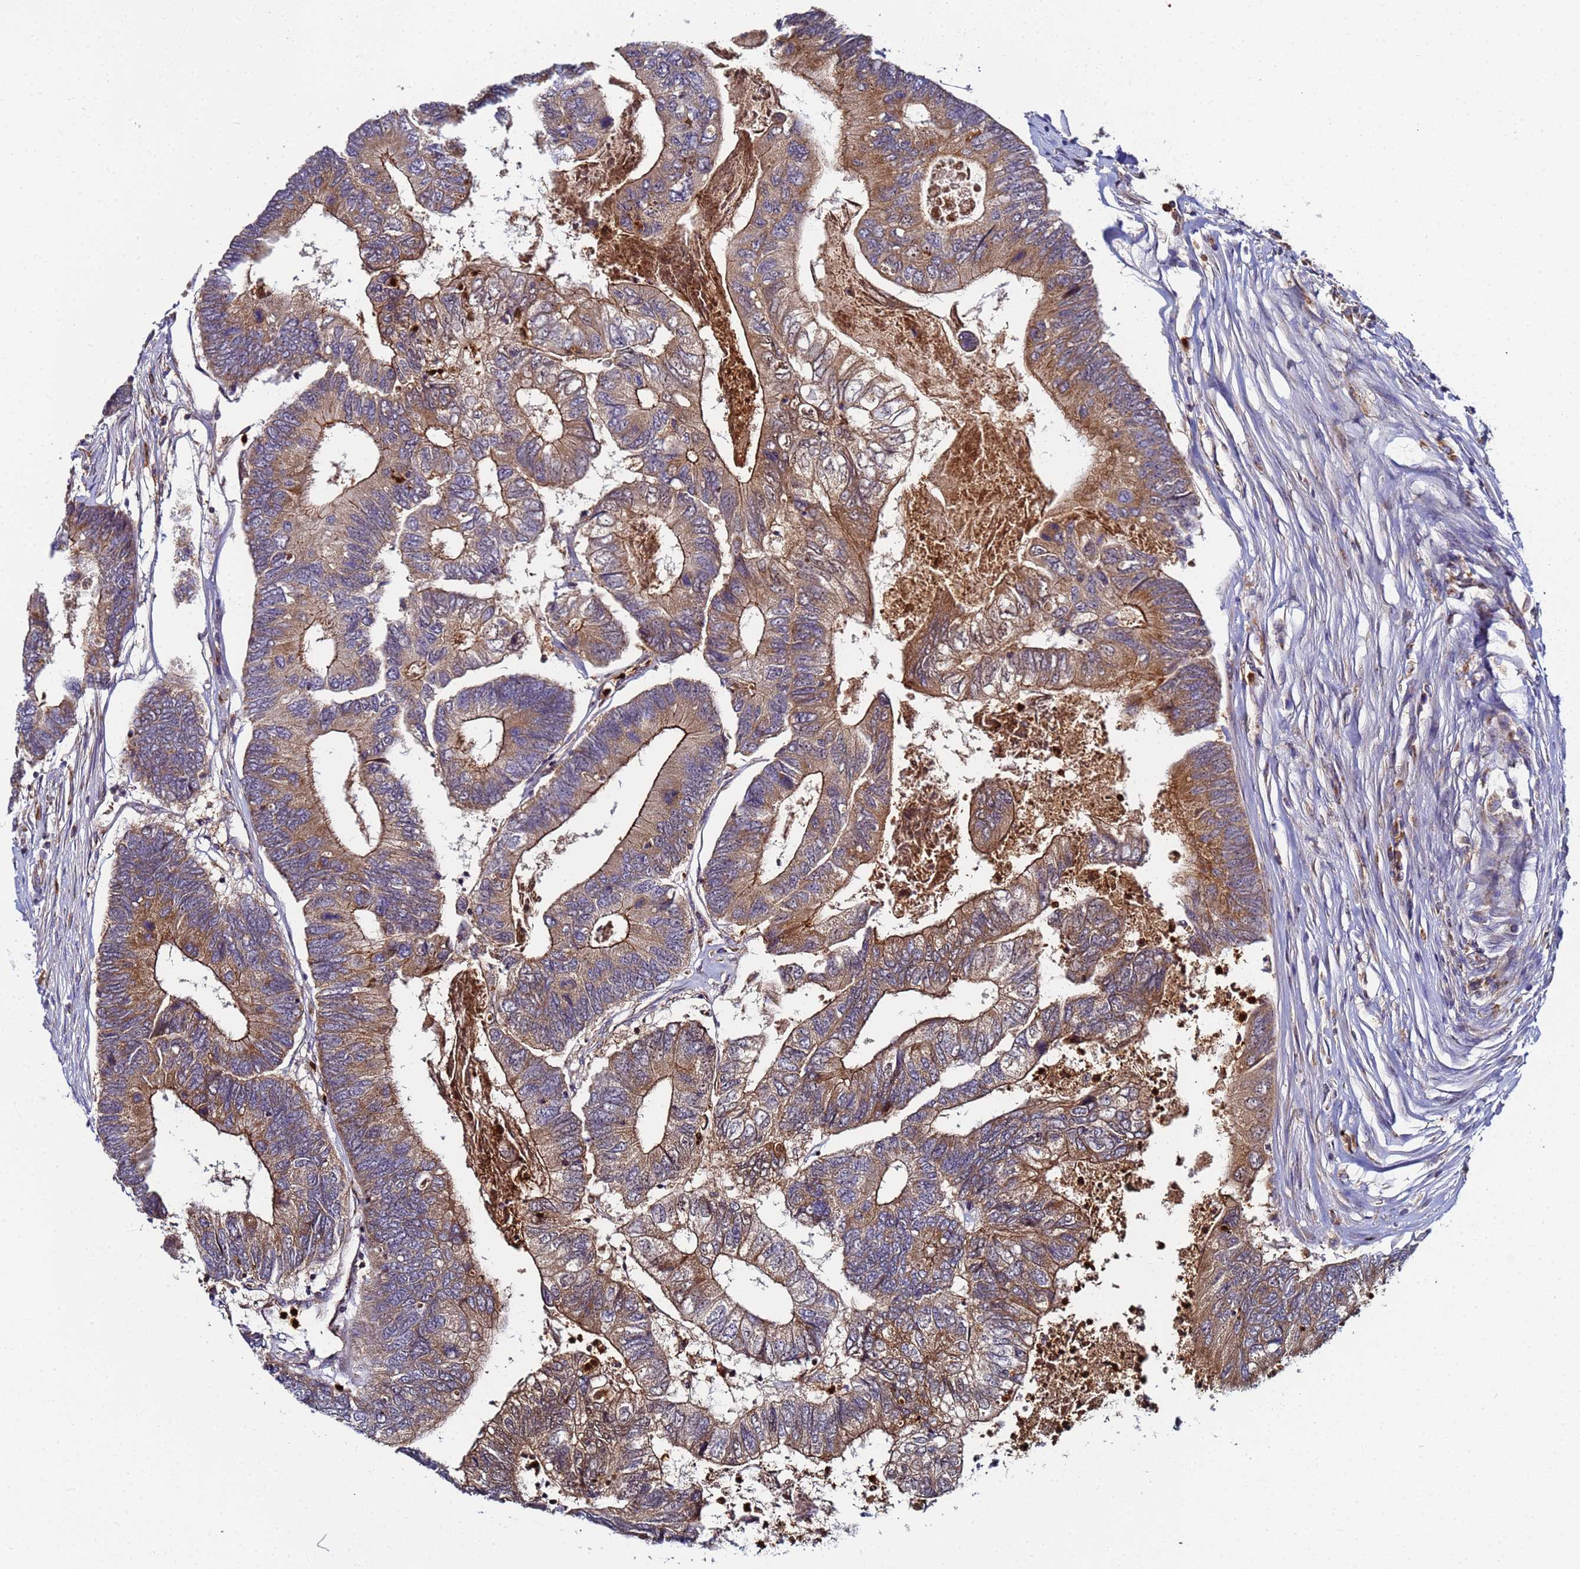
{"staining": {"intensity": "moderate", "quantity": ">75%", "location": "cytoplasmic/membranous"}, "tissue": "colorectal cancer", "cell_type": "Tumor cells", "image_type": "cancer", "snomed": [{"axis": "morphology", "description": "Adenocarcinoma, NOS"}, {"axis": "topography", "description": "Colon"}], "caption": "This histopathology image exhibits colorectal cancer (adenocarcinoma) stained with IHC to label a protein in brown. The cytoplasmic/membranous of tumor cells show moderate positivity for the protein. Nuclei are counter-stained blue.", "gene": "CCDC127", "patient": {"sex": "female", "age": 67}}